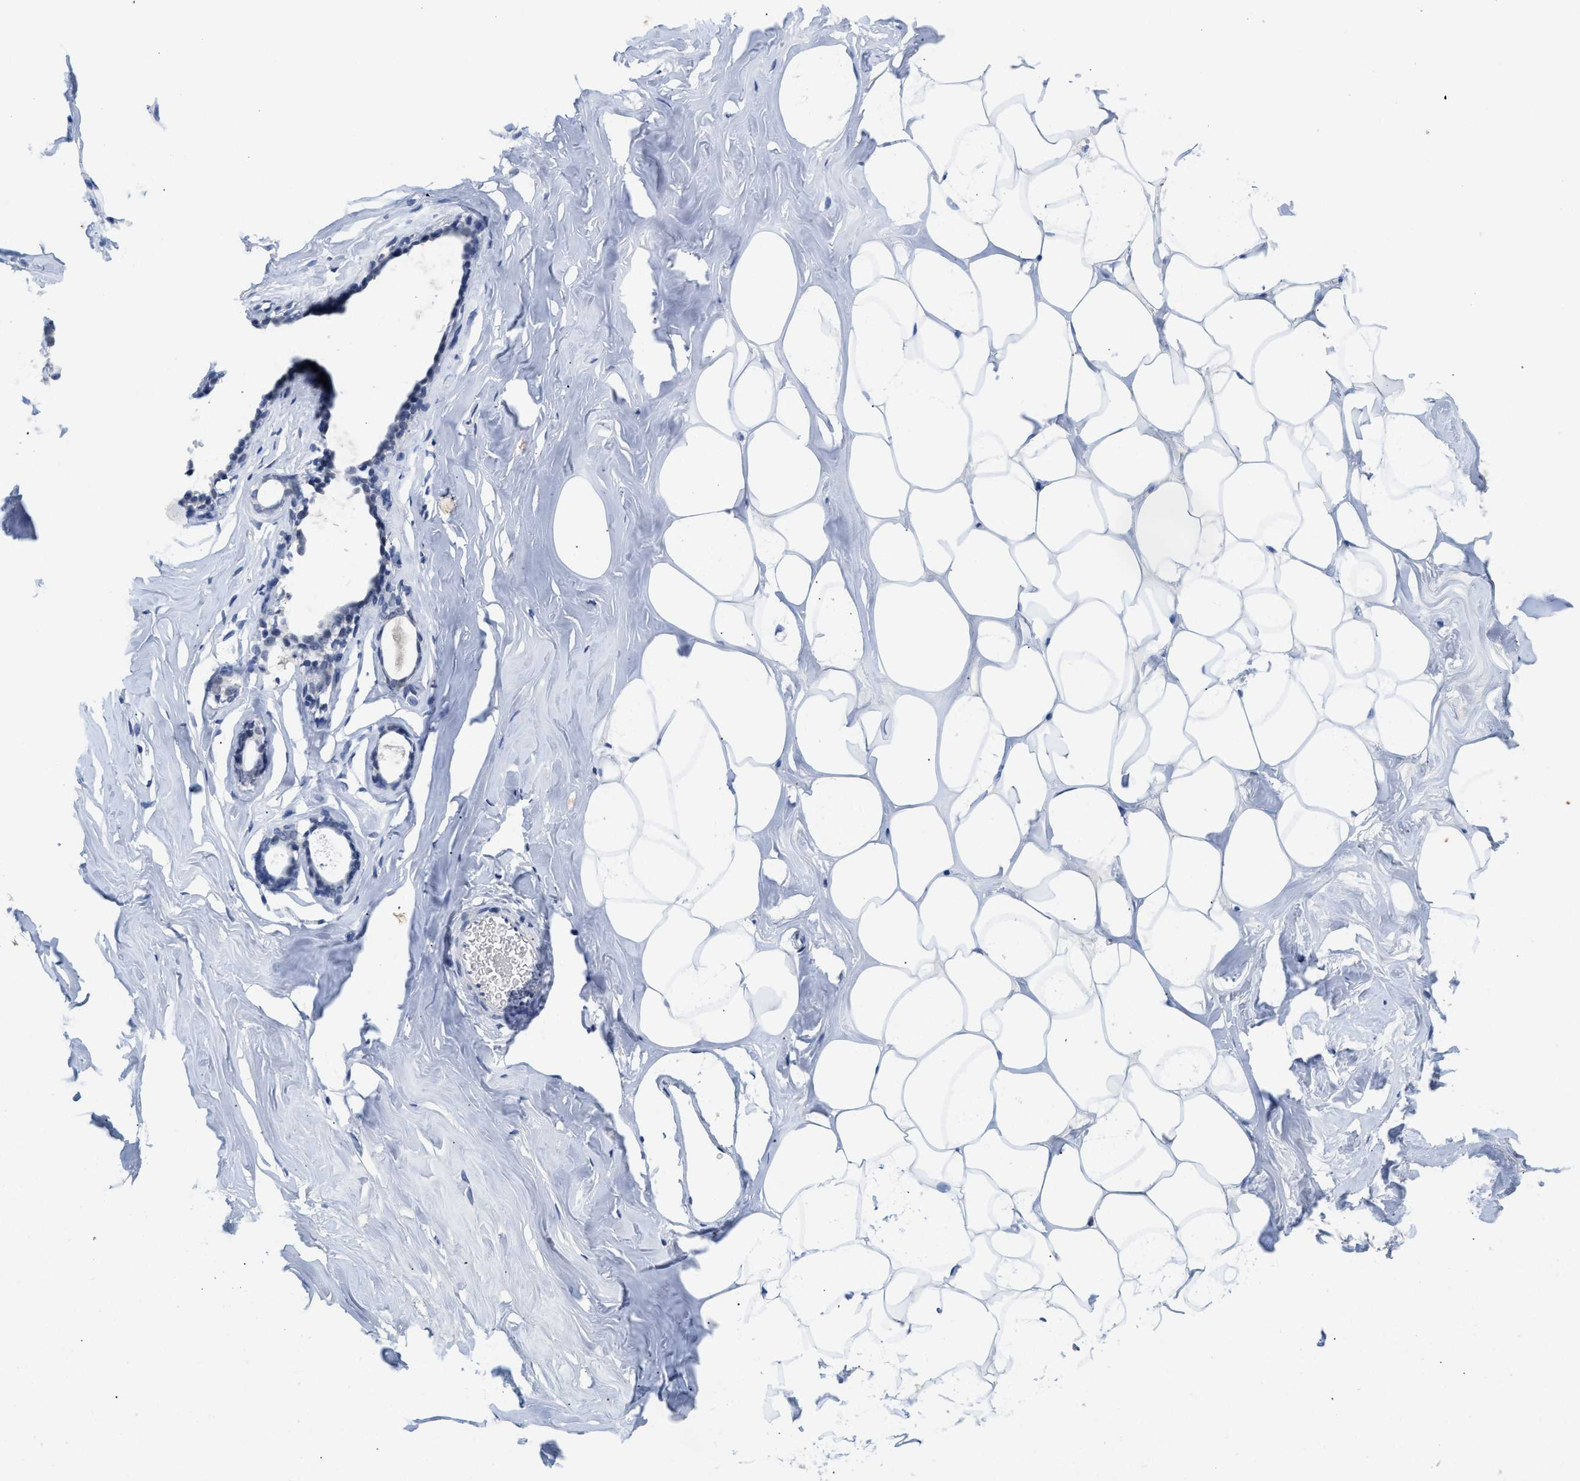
{"staining": {"intensity": "weak", "quantity": ">75%", "location": "nuclear"}, "tissue": "adipose tissue", "cell_type": "Adipocytes", "image_type": "normal", "snomed": [{"axis": "morphology", "description": "Normal tissue, NOS"}, {"axis": "morphology", "description": "Fibrosis, NOS"}, {"axis": "topography", "description": "Breast"}, {"axis": "topography", "description": "Adipose tissue"}], "caption": "Weak nuclear expression for a protein is identified in about >75% of adipocytes of benign adipose tissue using immunohistochemistry.", "gene": "GGNBP2", "patient": {"sex": "female", "age": 39}}